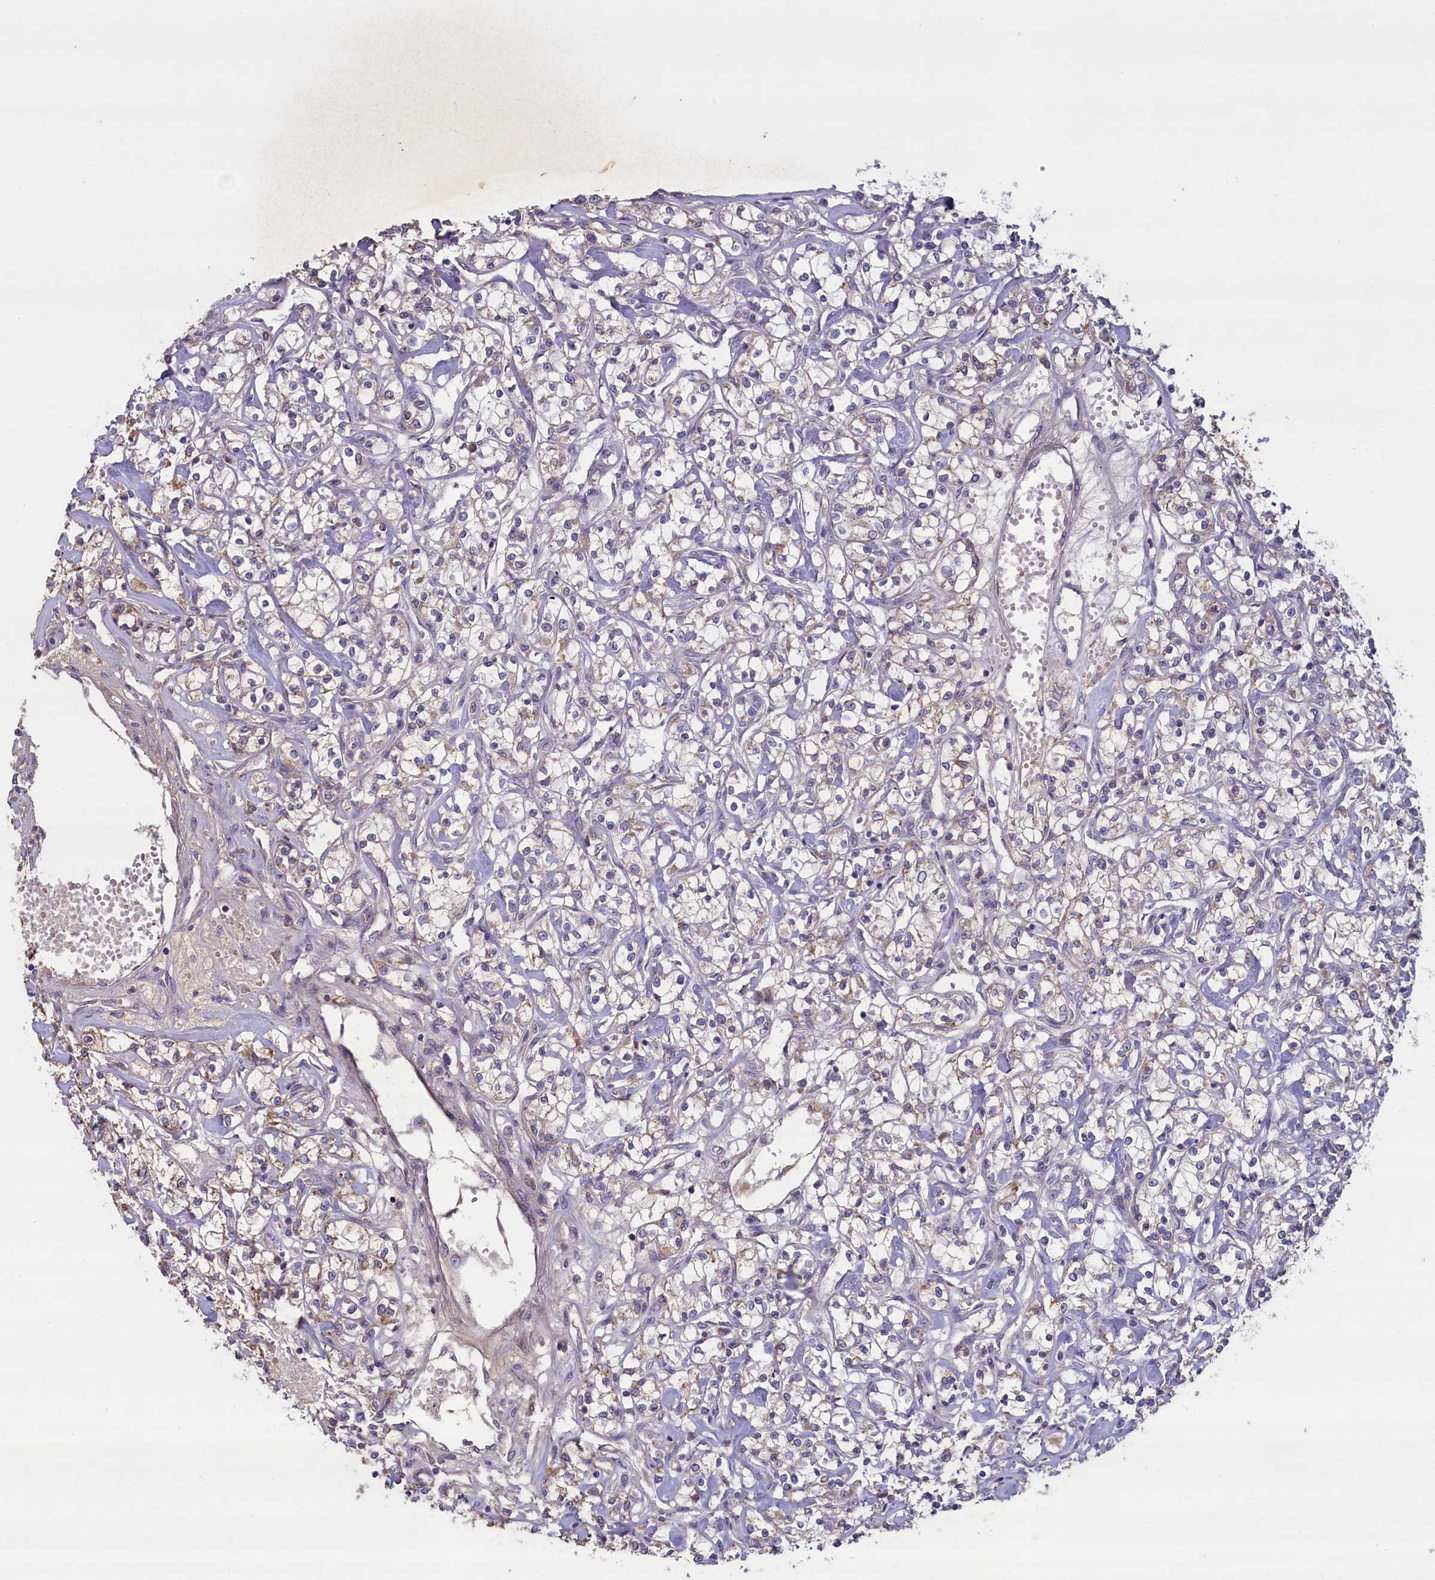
{"staining": {"intensity": "negative", "quantity": "none", "location": "none"}, "tissue": "renal cancer", "cell_type": "Tumor cells", "image_type": "cancer", "snomed": [{"axis": "morphology", "description": "Adenocarcinoma, NOS"}, {"axis": "topography", "description": "Kidney"}], "caption": "Human renal cancer (adenocarcinoma) stained for a protein using IHC displays no expression in tumor cells.", "gene": "ATF7IP2", "patient": {"sex": "female", "age": 59}}